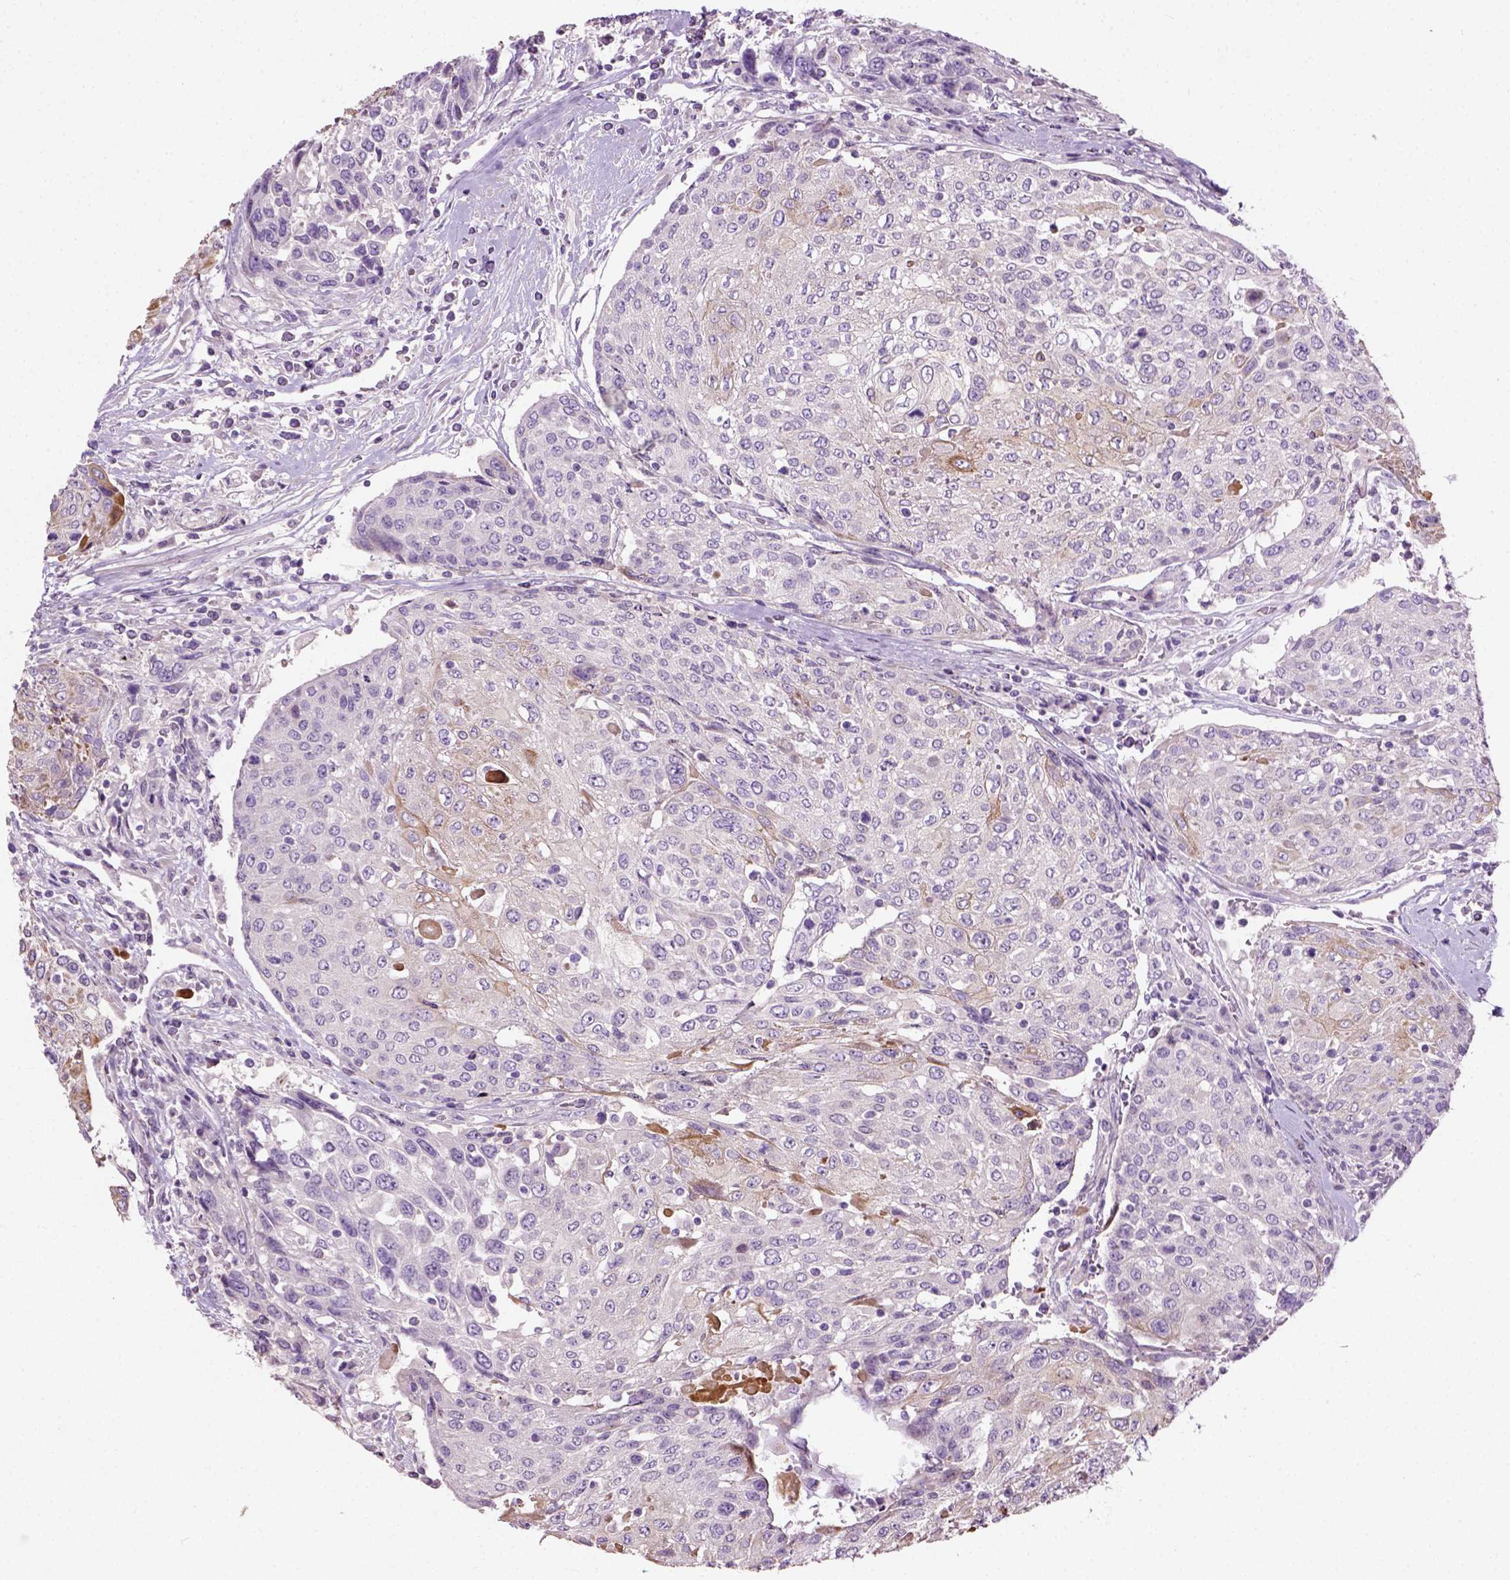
{"staining": {"intensity": "weak", "quantity": "<25%", "location": "cytoplasmic/membranous"}, "tissue": "urothelial cancer", "cell_type": "Tumor cells", "image_type": "cancer", "snomed": [{"axis": "morphology", "description": "Urothelial carcinoma, High grade"}, {"axis": "topography", "description": "Urinary bladder"}], "caption": "Micrograph shows no protein positivity in tumor cells of urothelial cancer tissue.", "gene": "PKP3", "patient": {"sex": "female", "age": 70}}